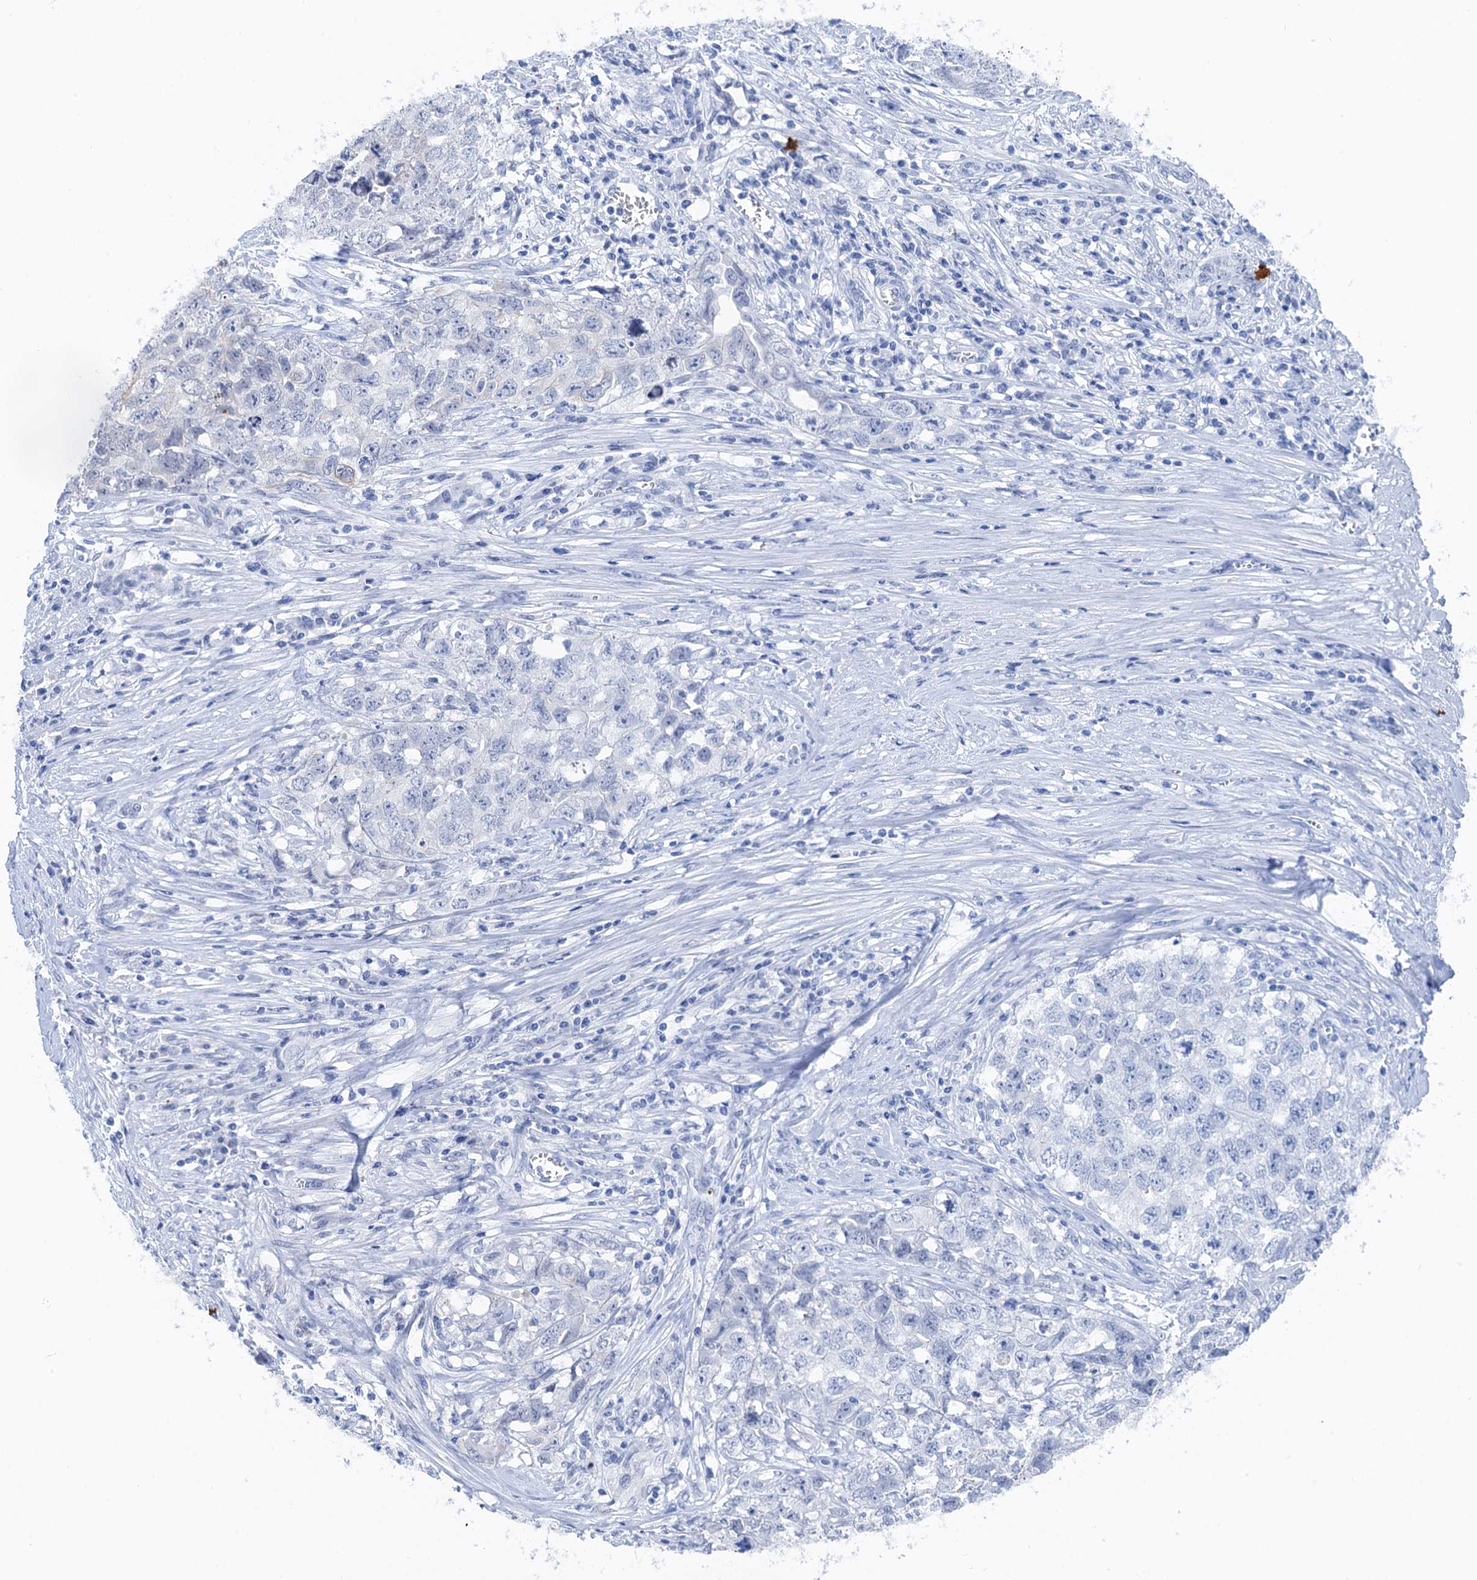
{"staining": {"intensity": "weak", "quantity": "<25%", "location": "cytoplasmic/membranous,nuclear"}, "tissue": "testis cancer", "cell_type": "Tumor cells", "image_type": "cancer", "snomed": [{"axis": "morphology", "description": "Seminoma, NOS"}, {"axis": "morphology", "description": "Carcinoma, Embryonal, NOS"}, {"axis": "topography", "description": "Testis"}], "caption": "An IHC image of testis embryonal carcinoma is shown. There is no staining in tumor cells of testis embryonal carcinoma.", "gene": "TTC31", "patient": {"sex": "male", "age": 43}}